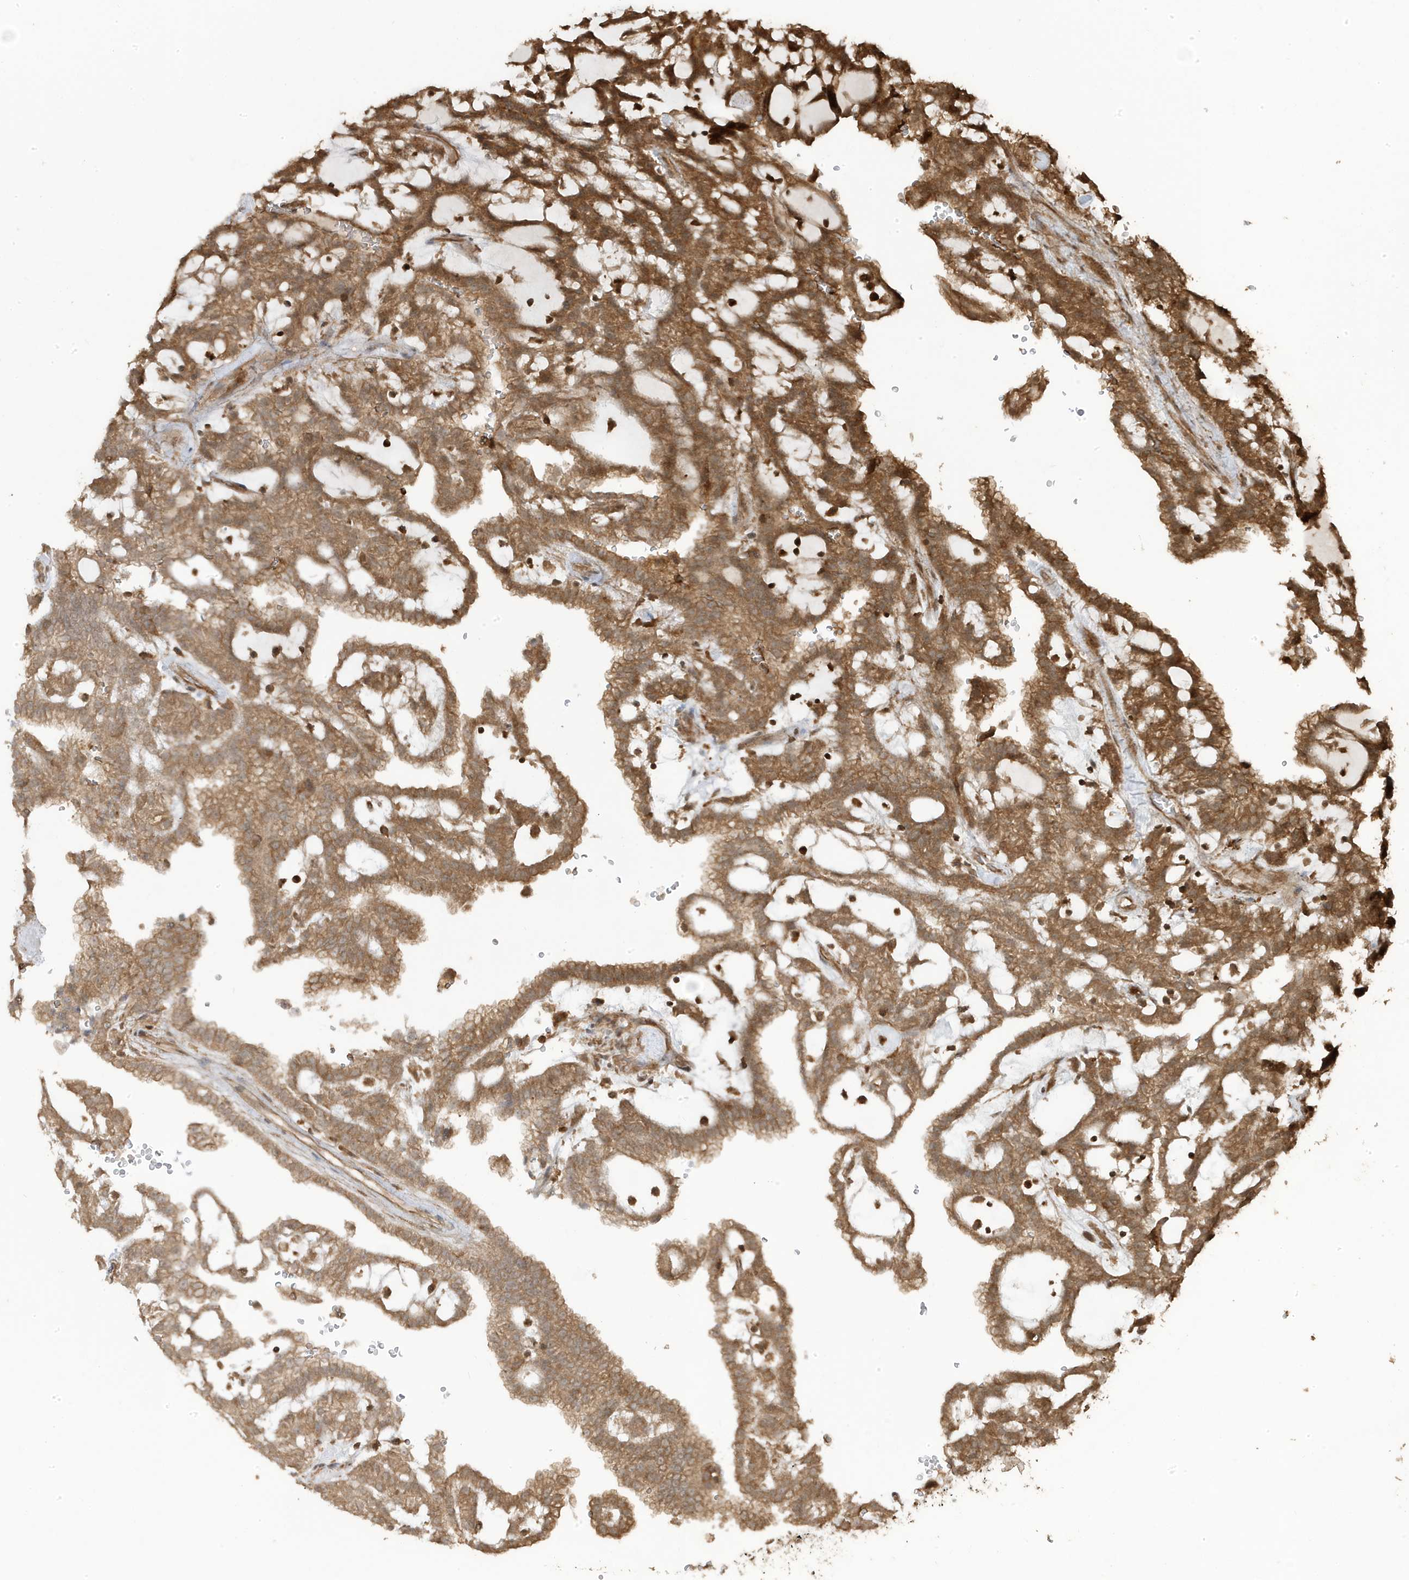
{"staining": {"intensity": "moderate", "quantity": ">75%", "location": "cytoplasmic/membranous"}, "tissue": "renal cancer", "cell_type": "Tumor cells", "image_type": "cancer", "snomed": [{"axis": "morphology", "description": "Adenocarcinoma, NOS"}, {"axis": "topography", "description": "Kidney"}], "caption": "Tumor cells exhibit medium levels of moderate cytoplasmic/membranous staining in about >75% of cells in renal cancer. The protein is shown in brown color, while the nuclei are stained blue.", "gene": "ASAP1", "patient": {"sex": "male", "age": 63}}